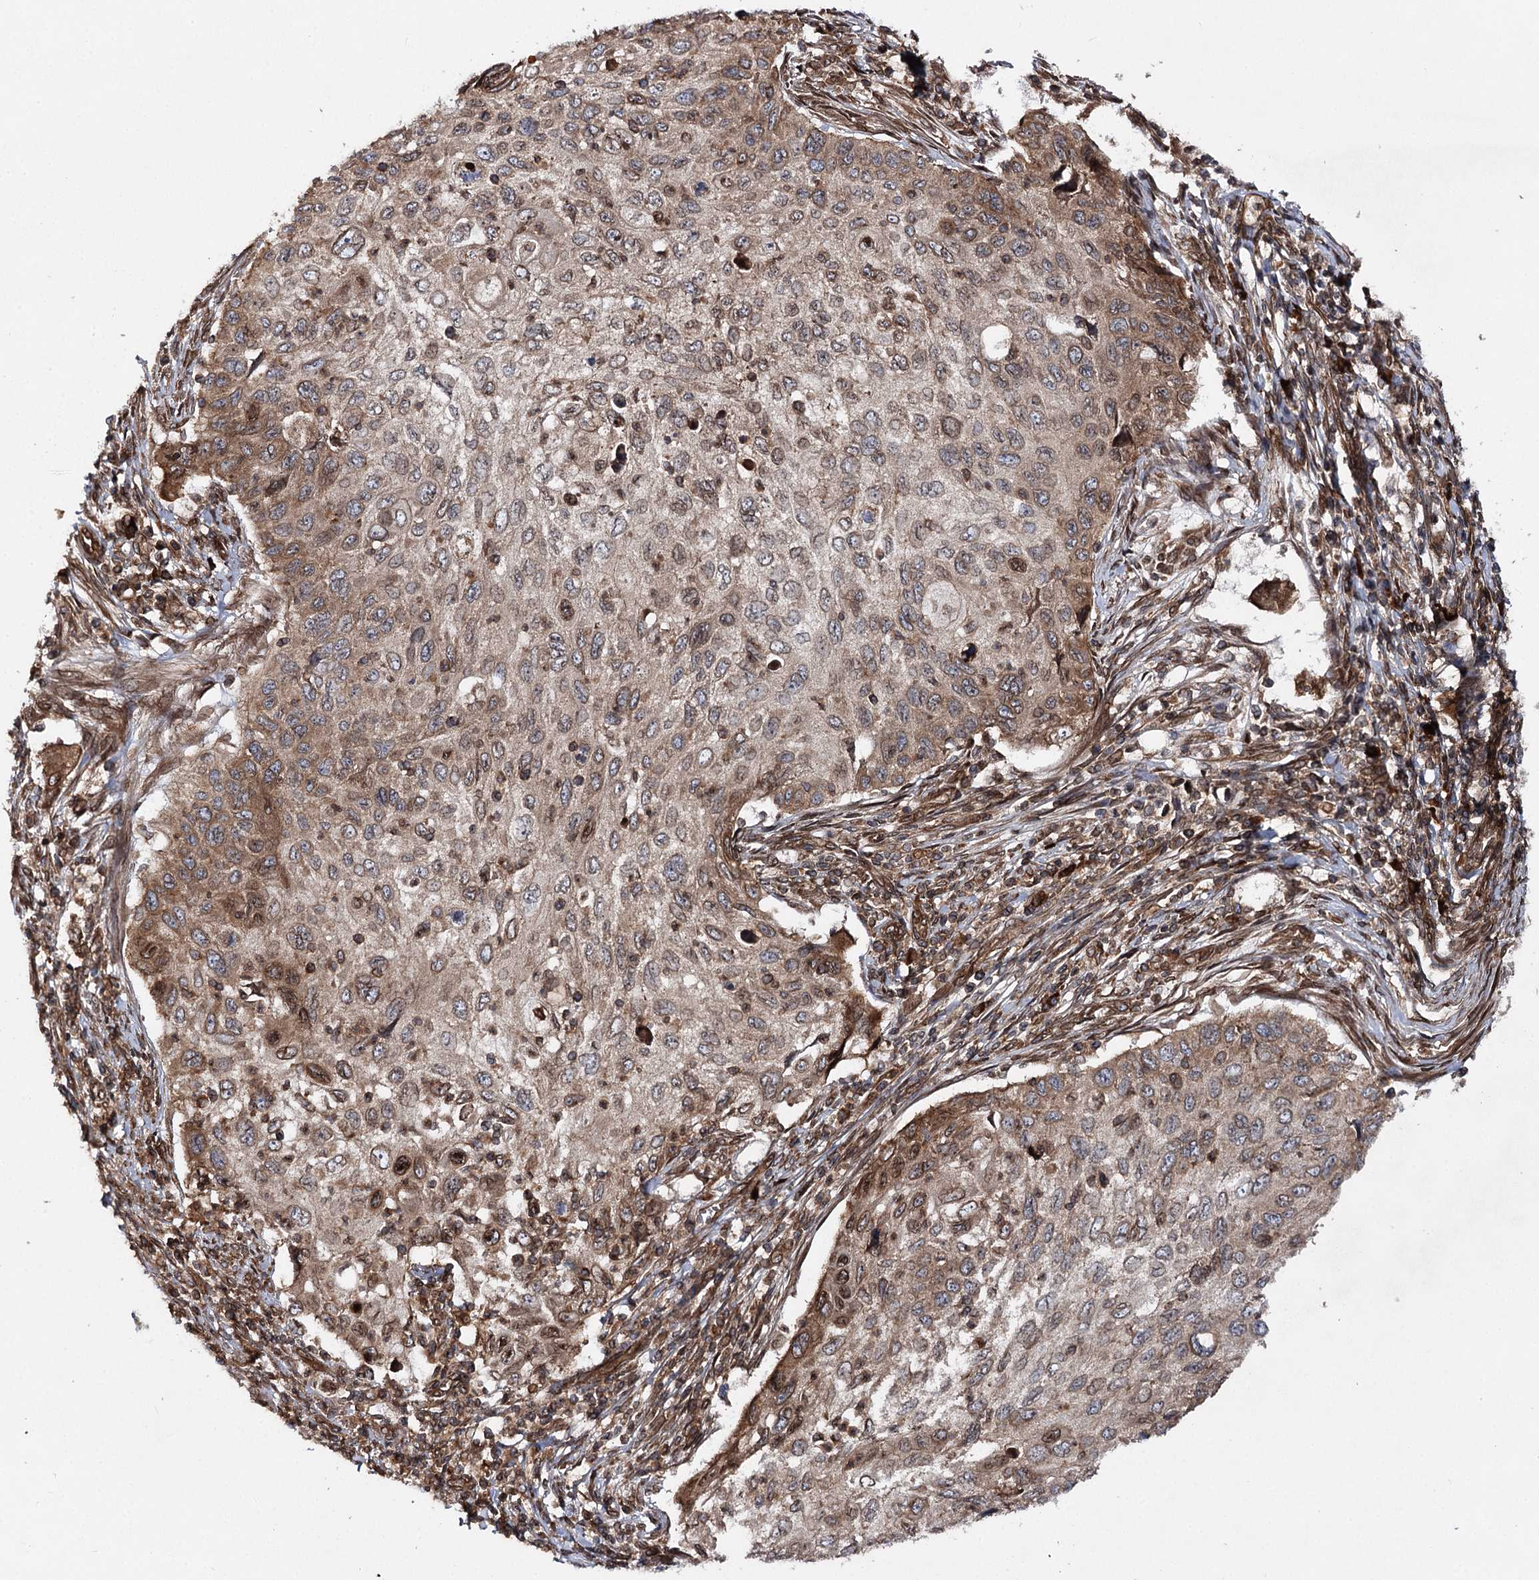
{"staining": {"intensity": "moderate", "quantity": "25%-75%", "location": "cytoplasmic/membranous,nuclear"}, "tissue": "cervical cancer", "cell_type": "Tumor cells", "image_type": "cancer", "snomed": [{"axis": "morphology", "description": "Squamous cell carcinoma, NOS"}, {"axis": "topography", "description": "Cervix"}], "caption": "Cervical cancer (squamous cell carcinoma) stained with IHC displays moderate cytoplasmic/membranous and nuclear staining in approximately 25%-75% of tumor cells.", "gene": "FGFR1OP2", "patient": {"sex": "female", "age": 70}}